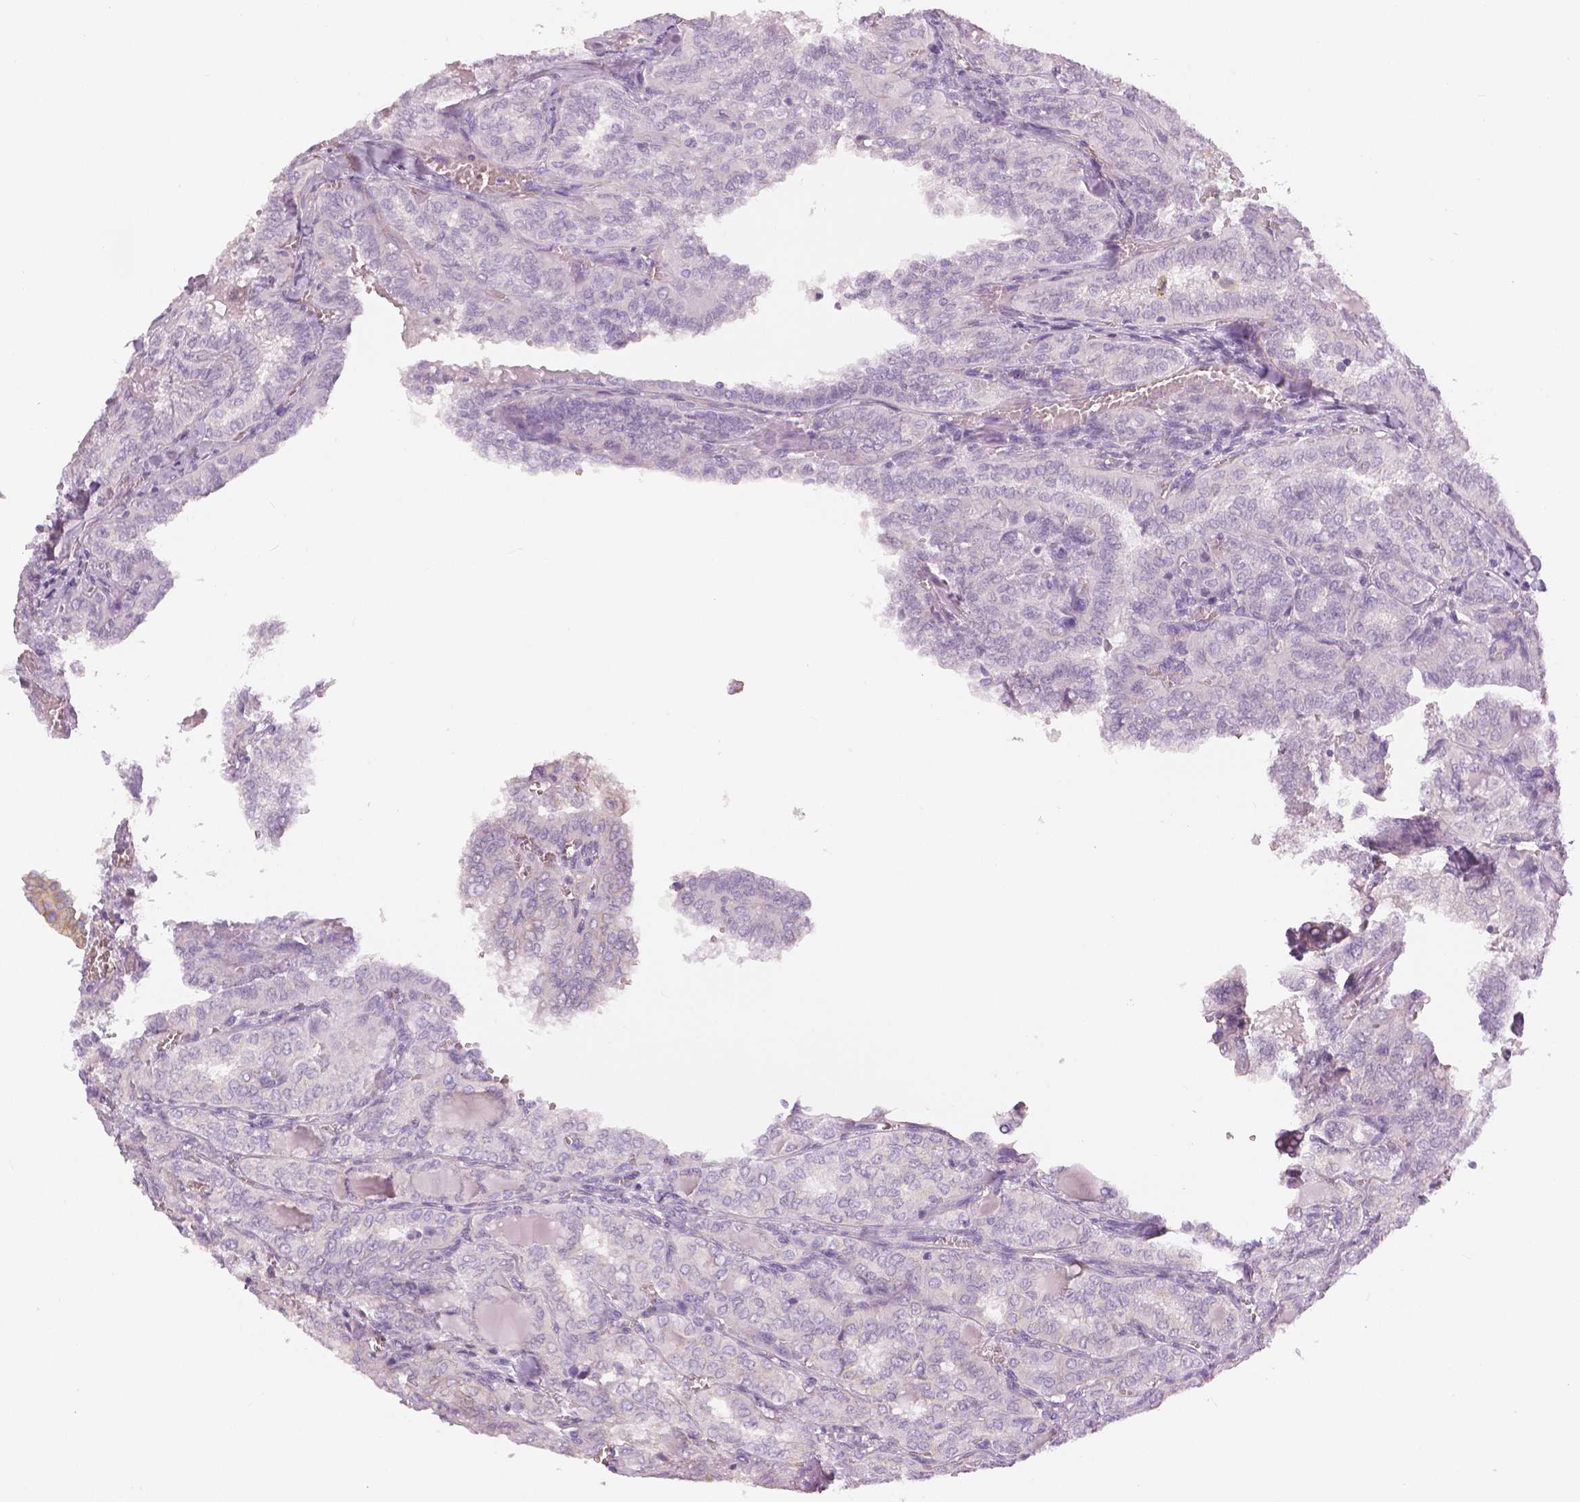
{"staining": {"intensity": "negative", "quantity": "none", "location": "none"}, "tissue": "thyroid cancer", "cell_type": "Tumor cells", "image_type": "cancer", "snomed": [{"axis": "morphology", "description": "Papillary adenocarcinoma, NOS"}, {"axis": "topography", "description": "Thyroid gland"}], "caption": "Immunohistochemistry photomicrograph of neoplastic tissue: human thyroid cancer stained with DAB demonstrates no significant protein positivity in tumor cells. (DAB (3,3'-diaminobenzidine) IHC, high magnification).", "gene": "SLC24A1", "patient": {"sex": "female", "age": 41}}